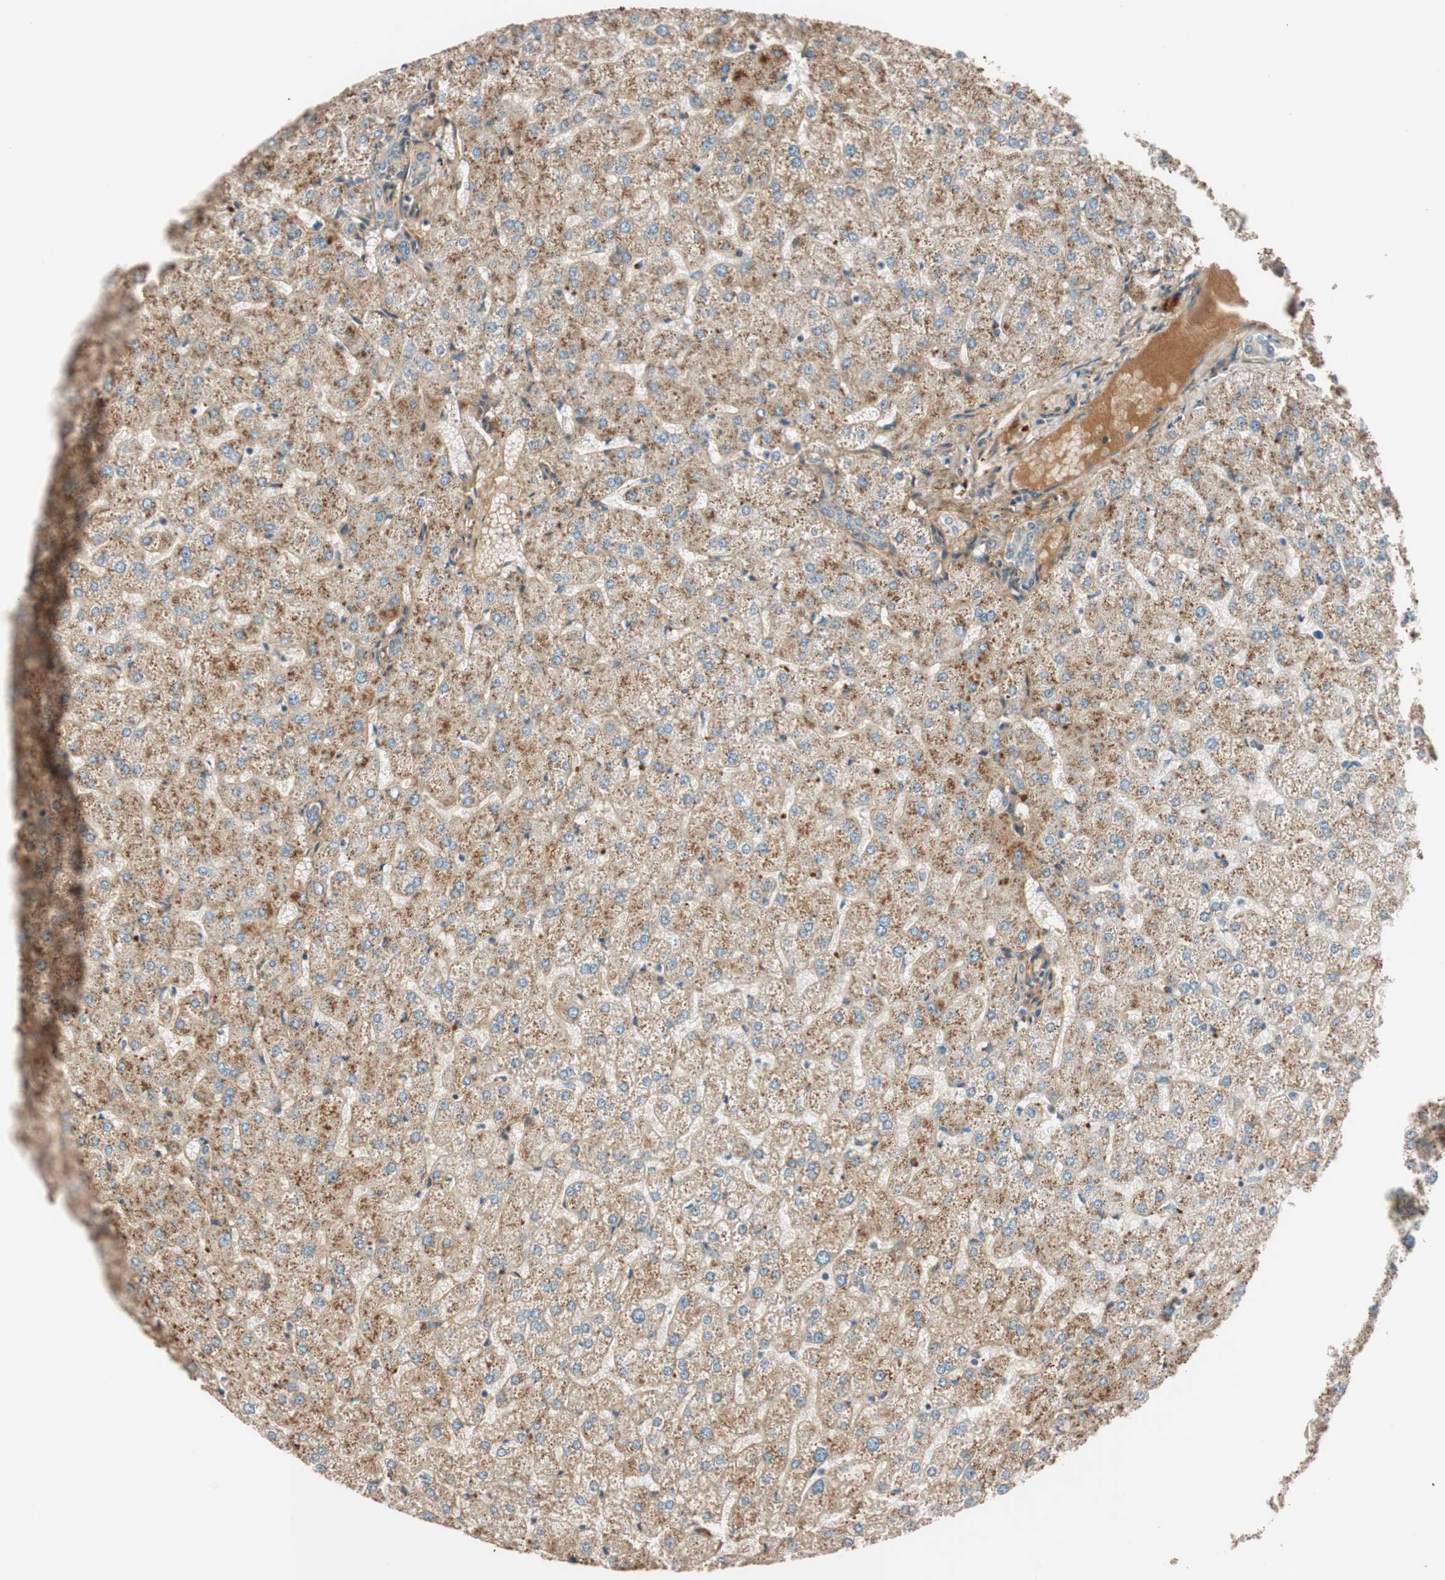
{"staining": {"intensity": "weak", "quantity": ">75%", "location": "cytoplasmic/membranous"}, "tissue": "liver", "cell_type": "Cholangiocytes", "image_type": "normal", "snomed": [{"axis": "morphology", "description": "Normal tissue, NOS"}, {"axis": "topography", "description": "Liver"}], "caption": "Immunohistochemical staining of benign human liver displays >75% levels of weak cytoplasmic/membranous protein positivity in approximately >75% of cholangiocytes. (DAB (3,3'-diaminobenzidine) IHC, brown staining for protein, blue staining for nuclei).", "gene": "EPHA6", "patient": {"sex": "female", "age": 32}}